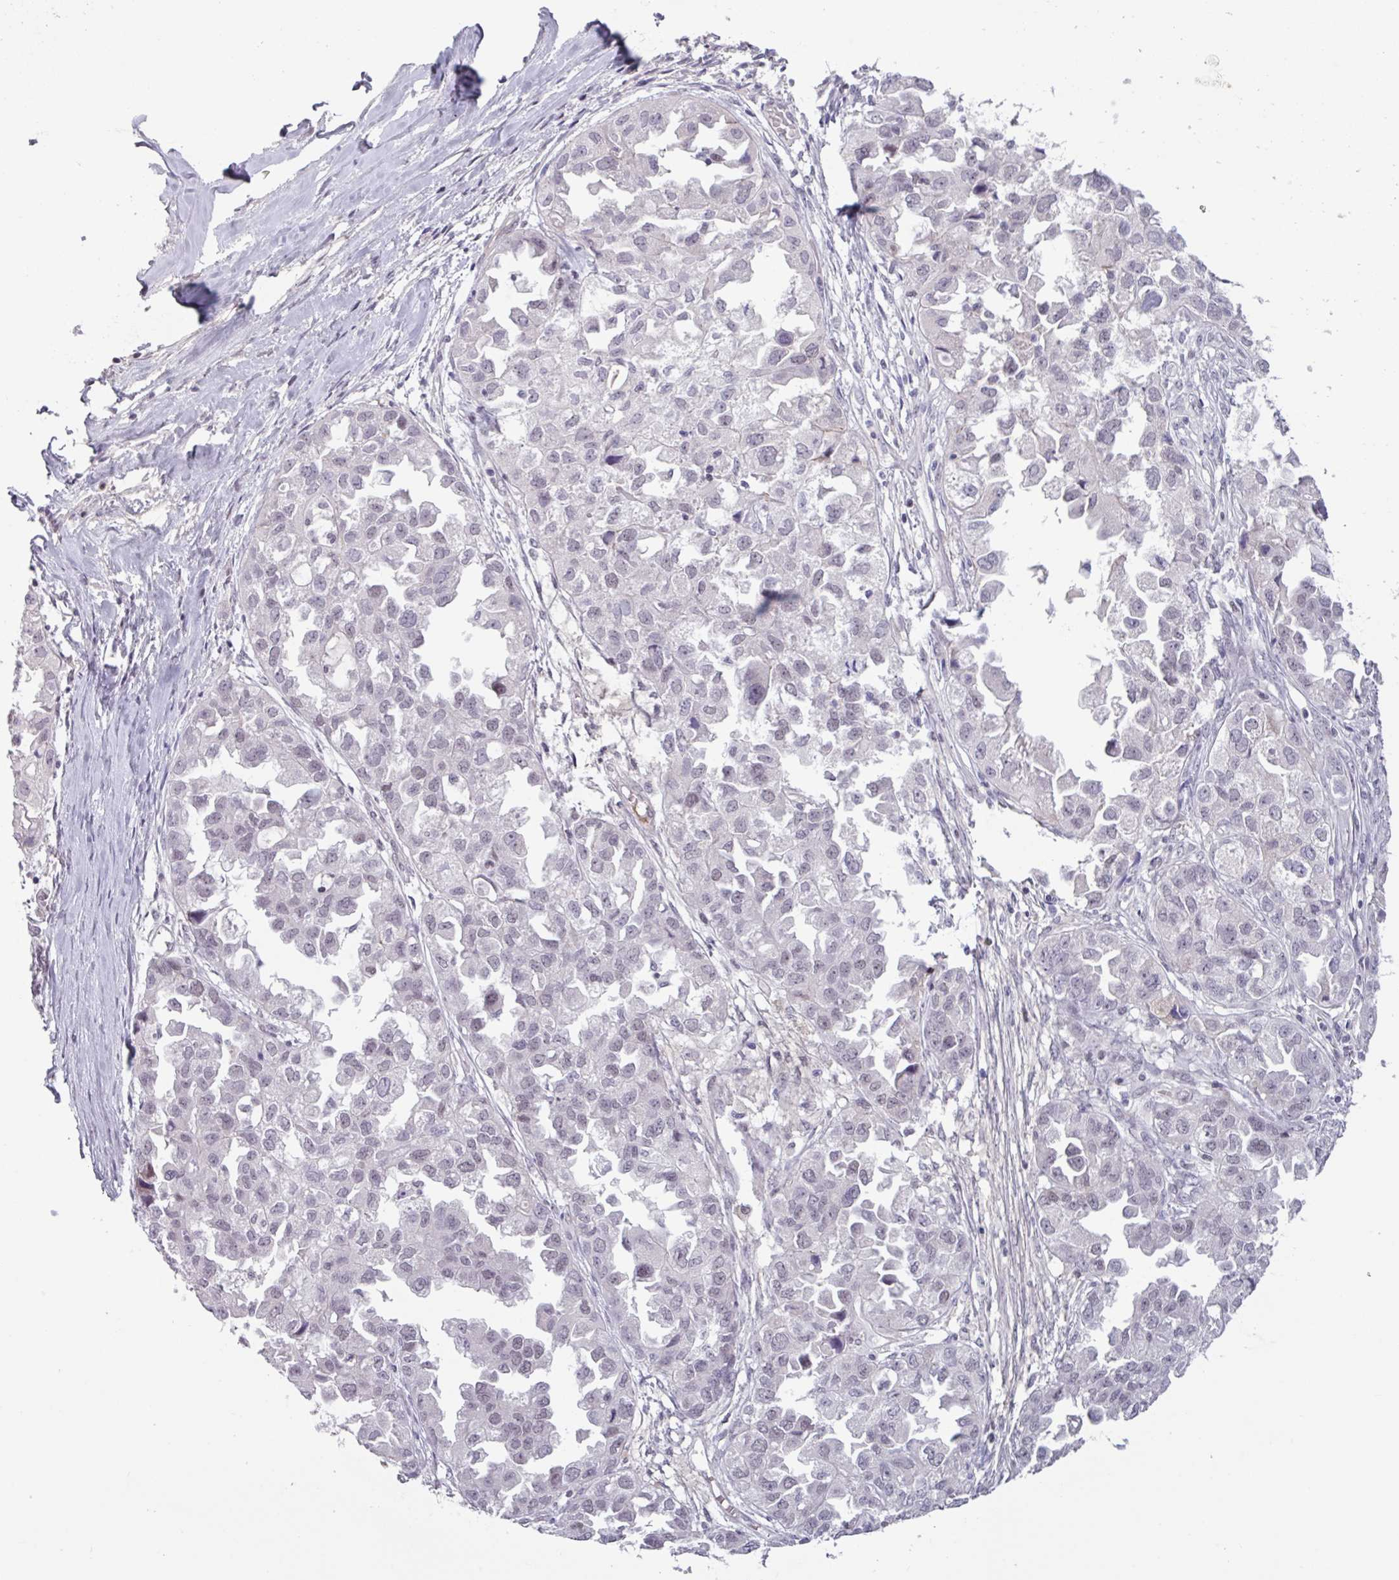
{"staining": {"intensity": "negative", "quantity": "none", "location": "none"}, "tissue": "ovarian cancer", "cell_type": "Tumor cells", "image_type": "cancer", "snomed": [{"axis": "morphology", "description": "Cystadenocarcinoma, serous, NOS"}, {"axis": "topography", "description": "Ovary"}], "caption": "A micrograph of human ovarian cancer is negative for staining in tumor cells.", "gene": "ZNF575", "patient": {"sex": "female", "age": 84}}